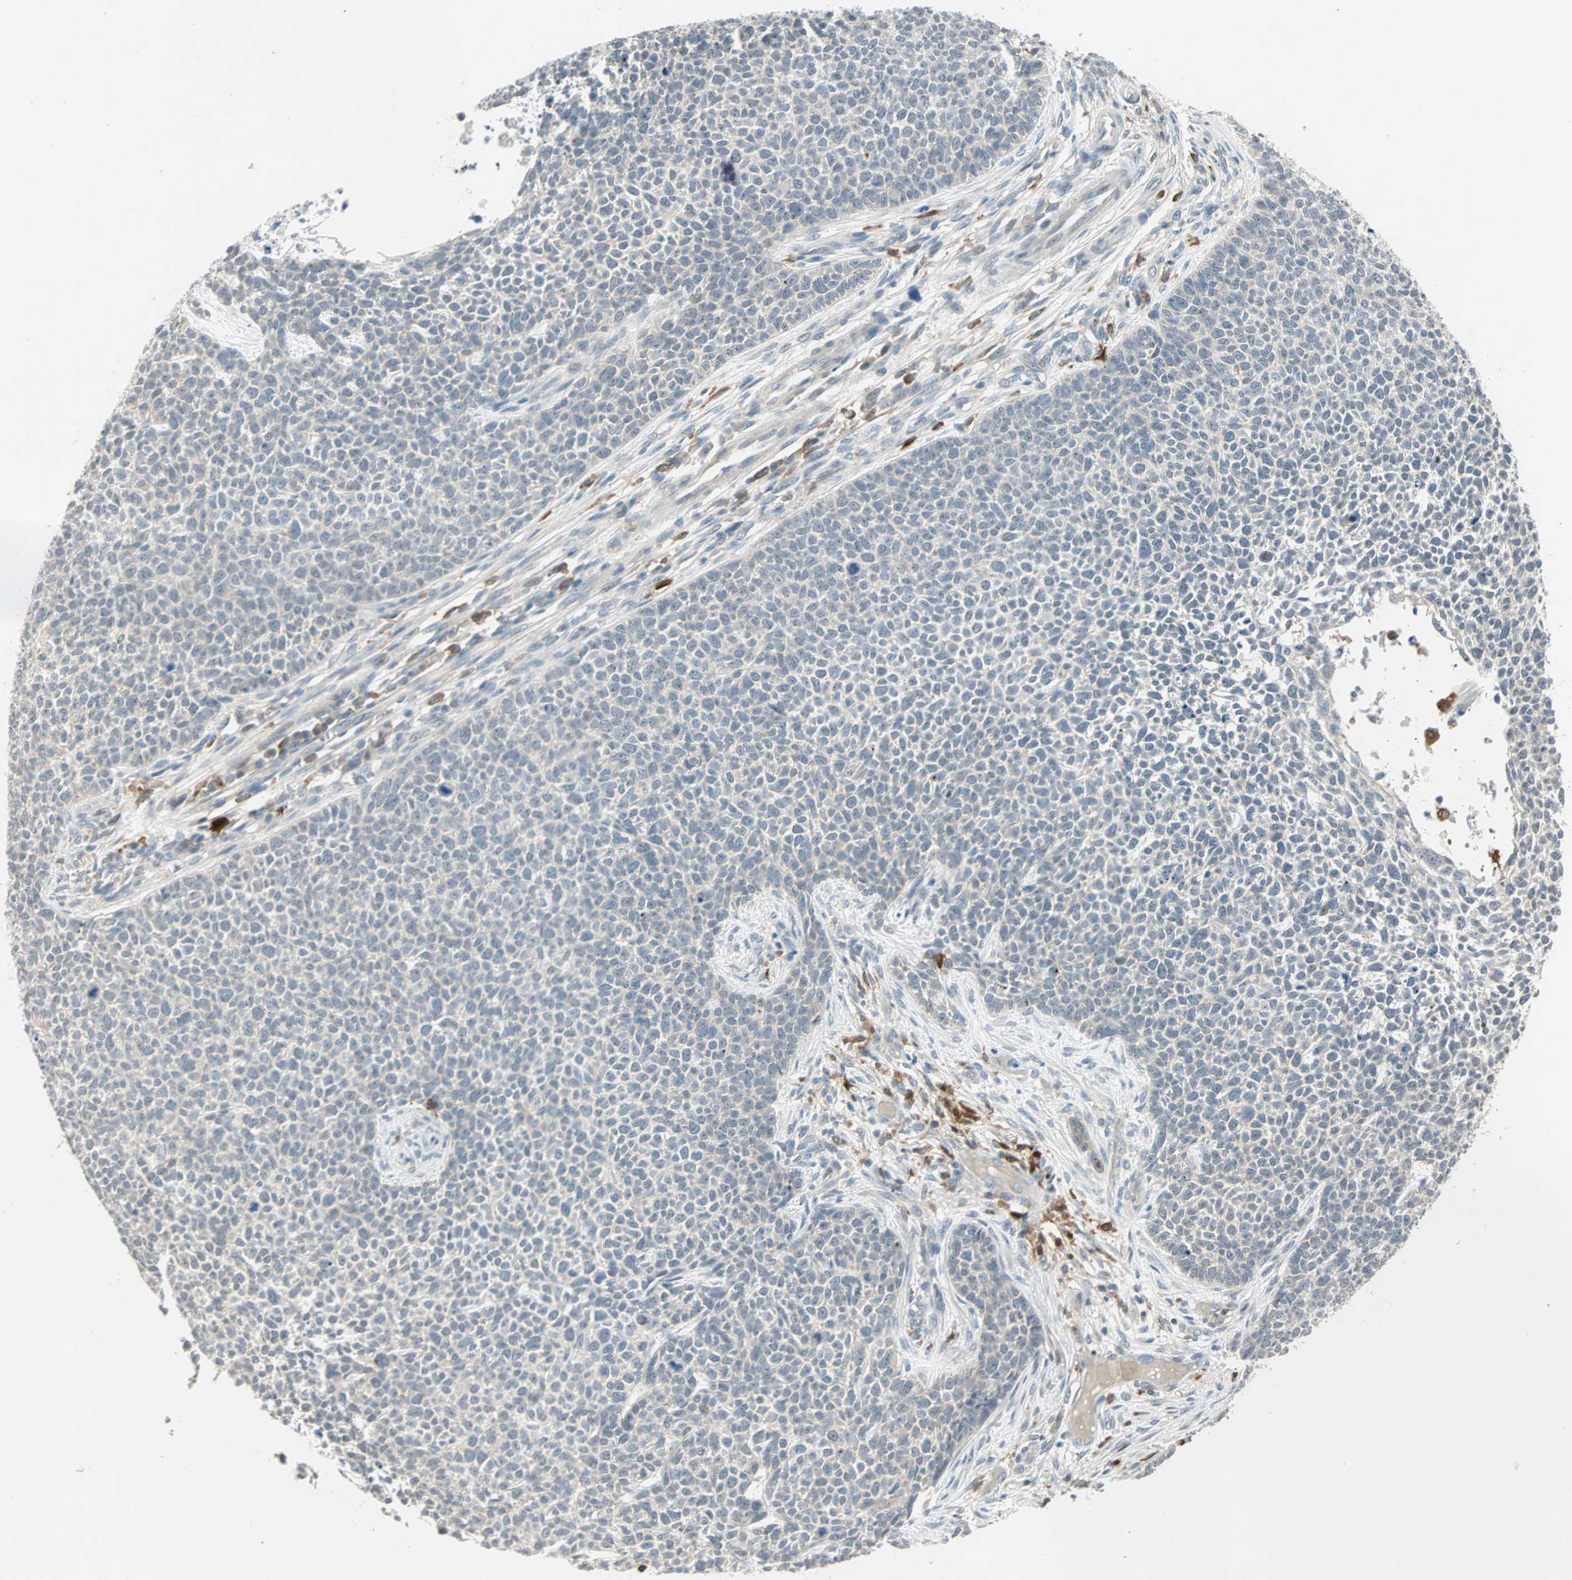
{"staining": {"intensity": "weak", "quantity": "<25%", "location": "cytoplasmic/membranous"}, "tissue": "skin cancer", "cell_type": "Tumor cells", "image_type": "cancer", "snomed": [{"axis": "morphology", "description": "Basal cell carcinoma"}, {"axis": "topography", "description": "Skin"}], "caption": "There is no significant positivity in tumor cells of skin cancer (basal cell carcinoma). (Stains: DAB (3,3'-diaminobenzidine) immunohistochemistry with hematoxylin counter stain, Microscopy: brightfield microscopy at high magnification).", "gene": "RTL6", "patient": {"sex": "female", "age": 84}}